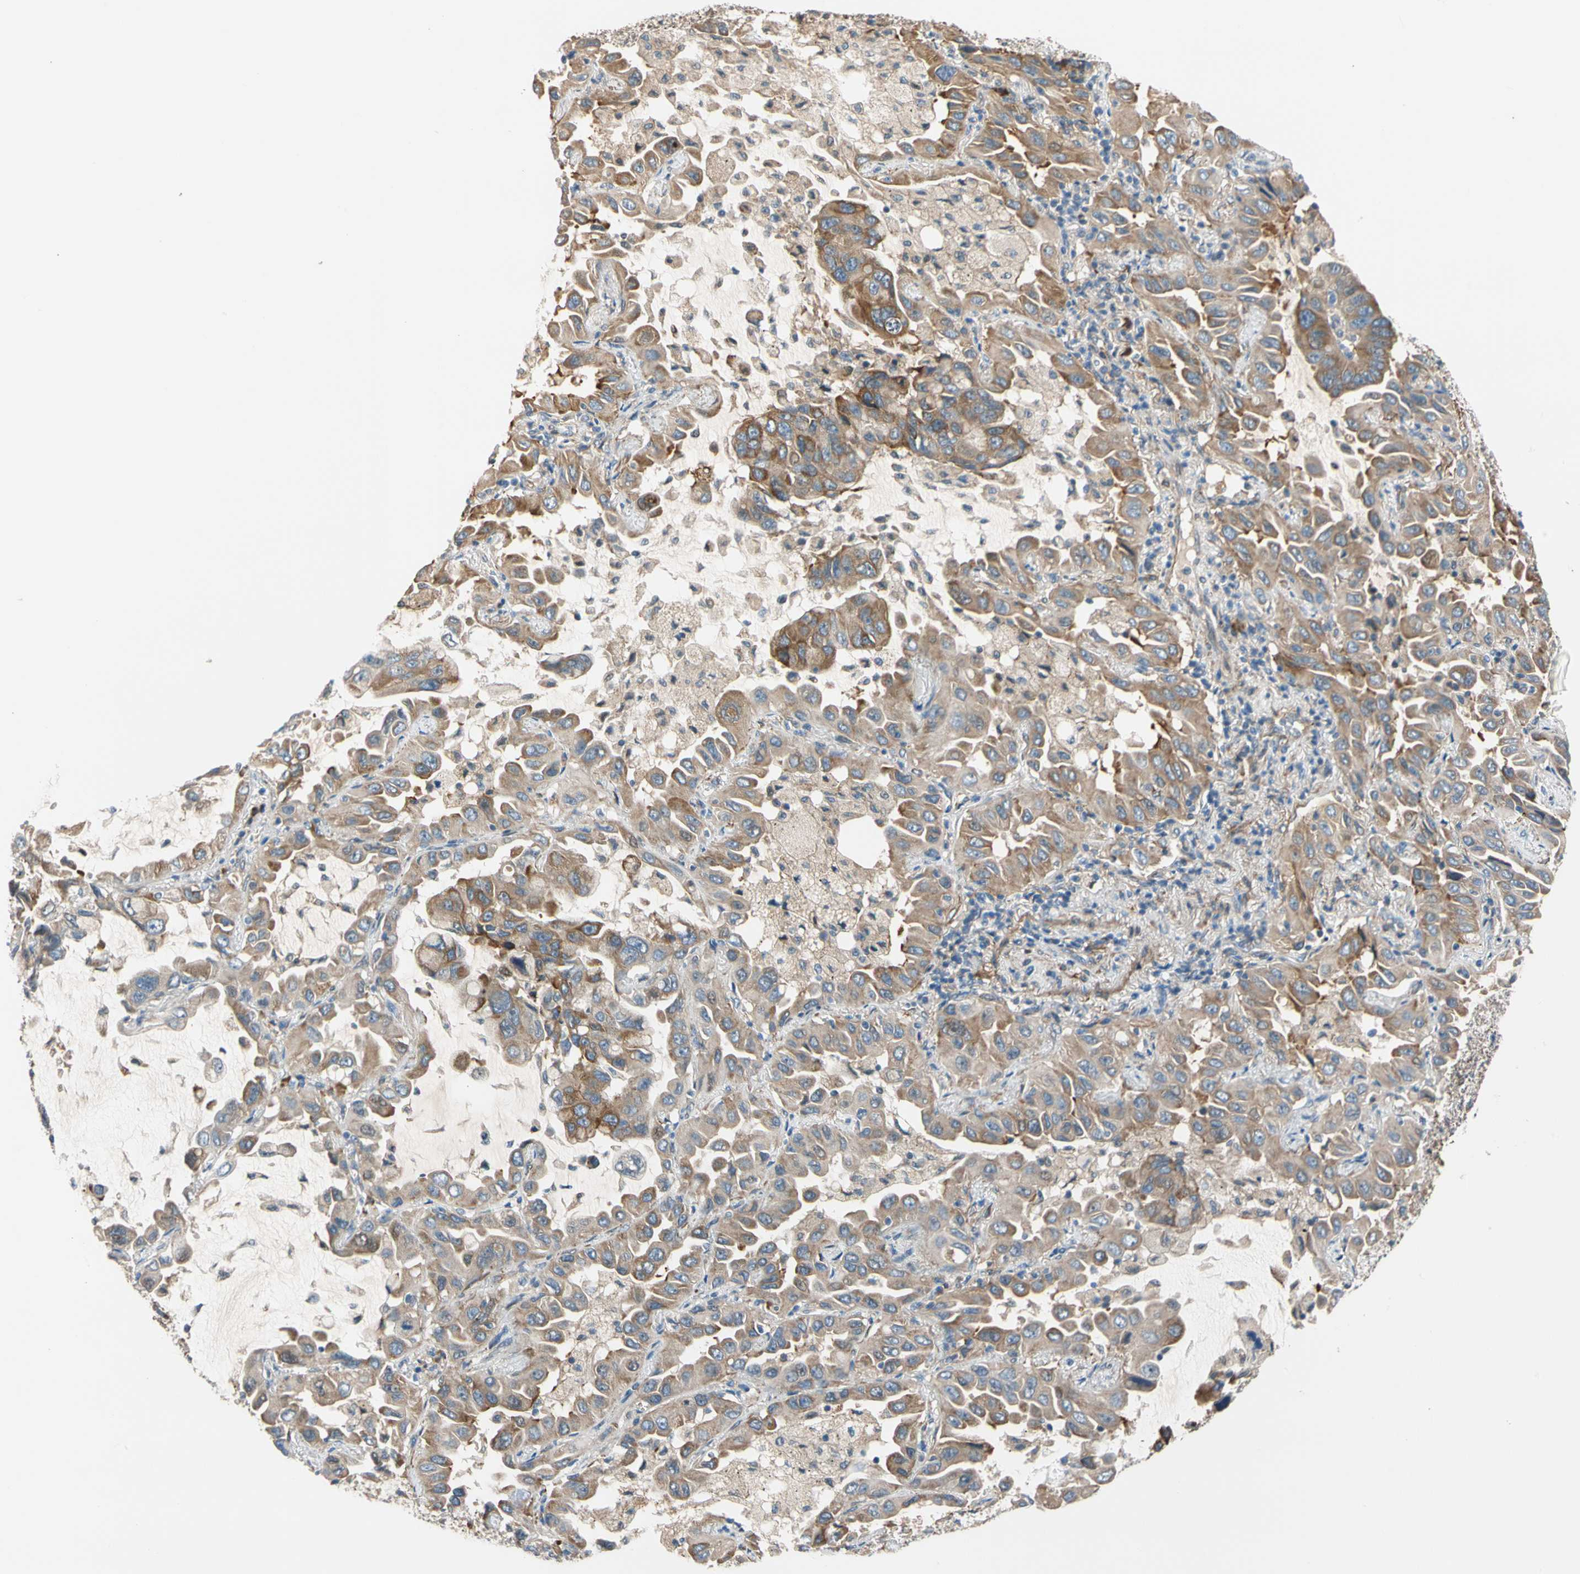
{"staining": {"intensity": "moderate", "quantity": ">75%", "location": "cytoplasmic/membranous"}, "tissue": "lung cancer", "cell_type": "Tumor cells", "image_type": "cancer", "snomed": [{"axis": "morphology", "description": "Adenocarcinoma, NOS"}, {"axis": "topography", "description": "Lung"}], "caption": "Moderate cytoplasmic/membranous protein expression is identified in about >75% of tumor cells in lung cancer (adenocarcinoma).", "gene": "LIMK2", "patient": {"sex": "male", "age": 64}}